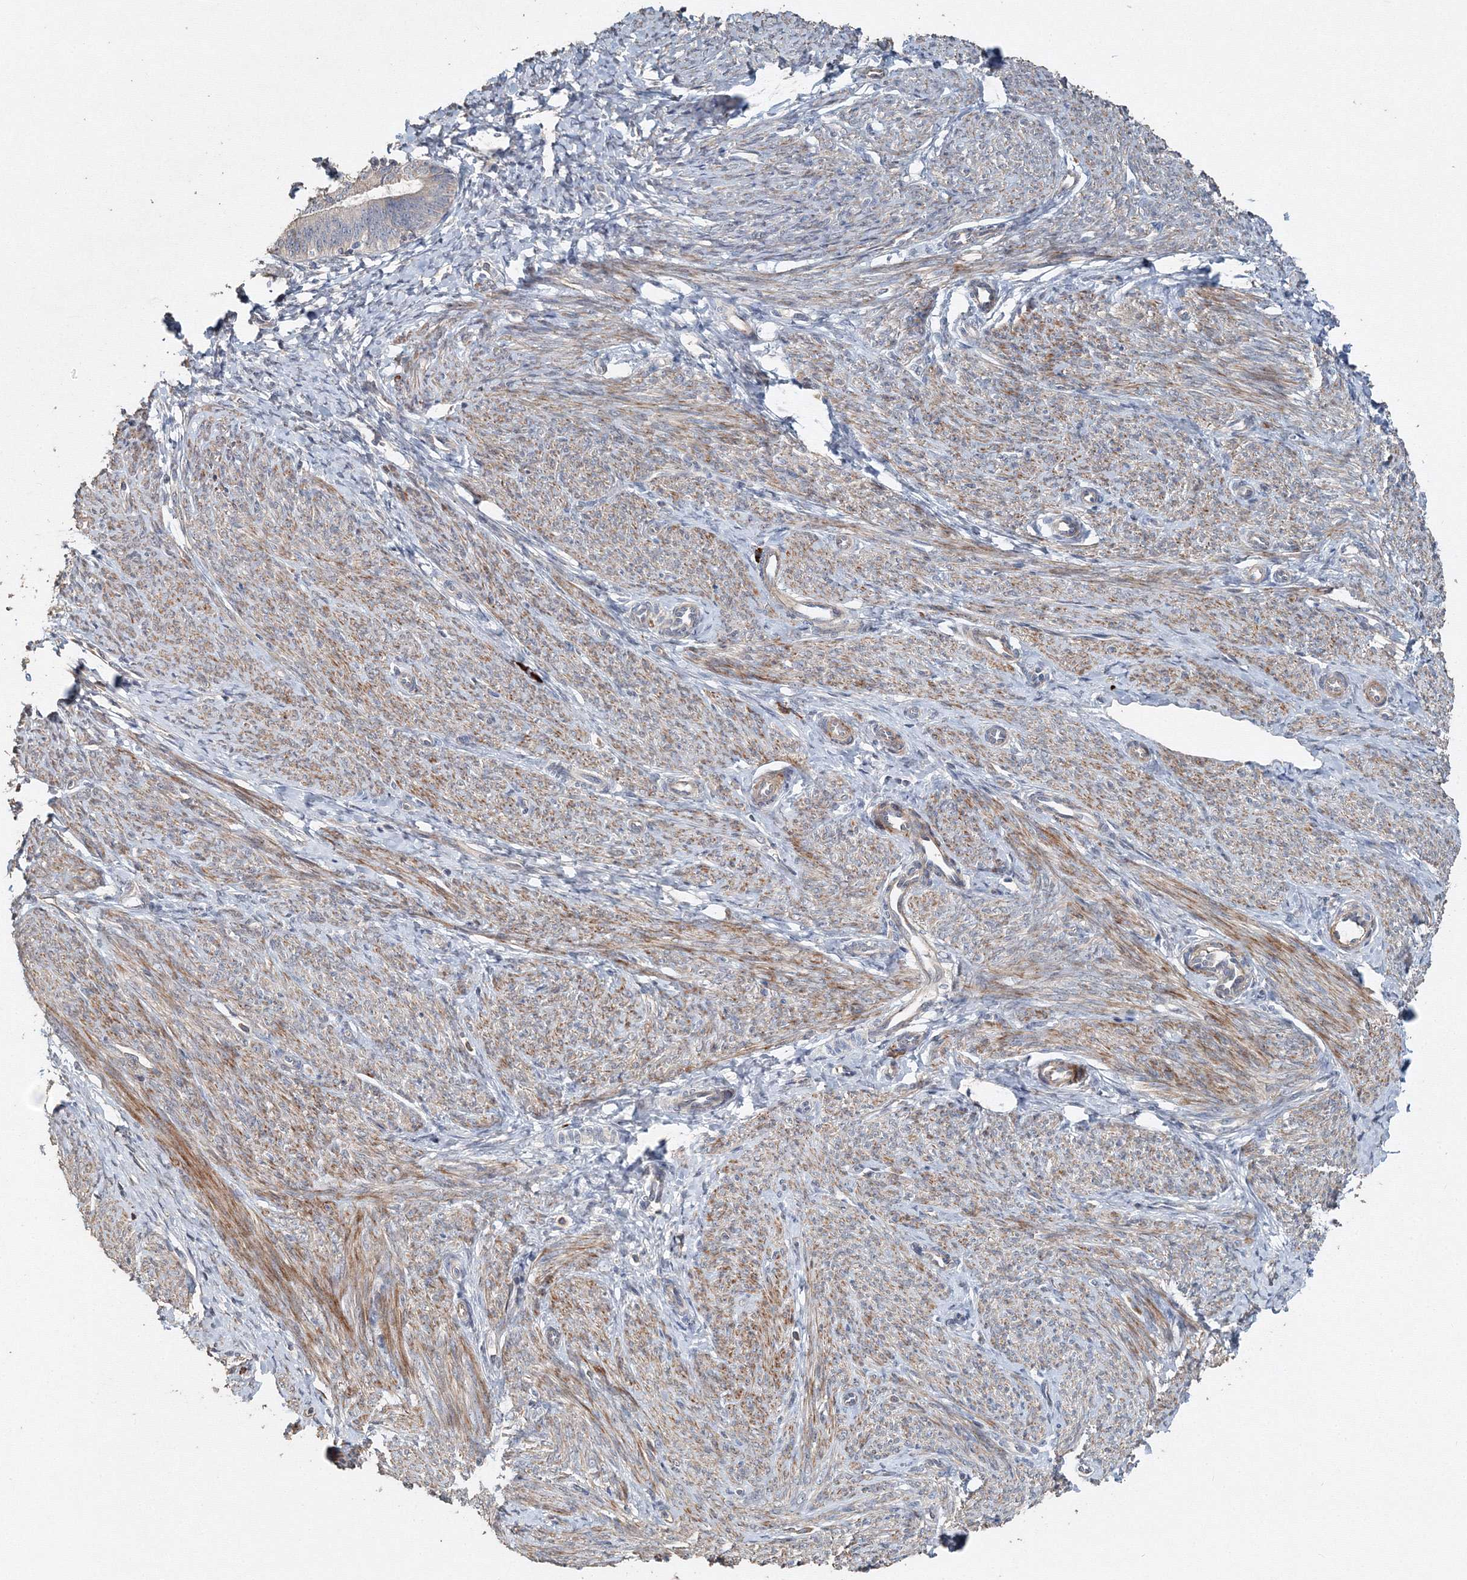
{"staining": {"intensity": "negative", "quantity": "none", "location": "none"}, "tissue": "endometrium", "cell_type": "Cells in endometrial stroma", "image_type": "normal", "snomed": [{"axis": "morphology", "description": "Normal tissue, NOS"}, {"axis": "topography", "description": "Endometrium"}], "caption": "Immunohistochemistry of unremarkable endometrium displays no positivity in cells in endometrial stroma. (Immunohistochemistry (ihc), brightfield microscopy, high magnification).", "gene": "NALF2", "patient": {"sex": "female", "age": 72}}